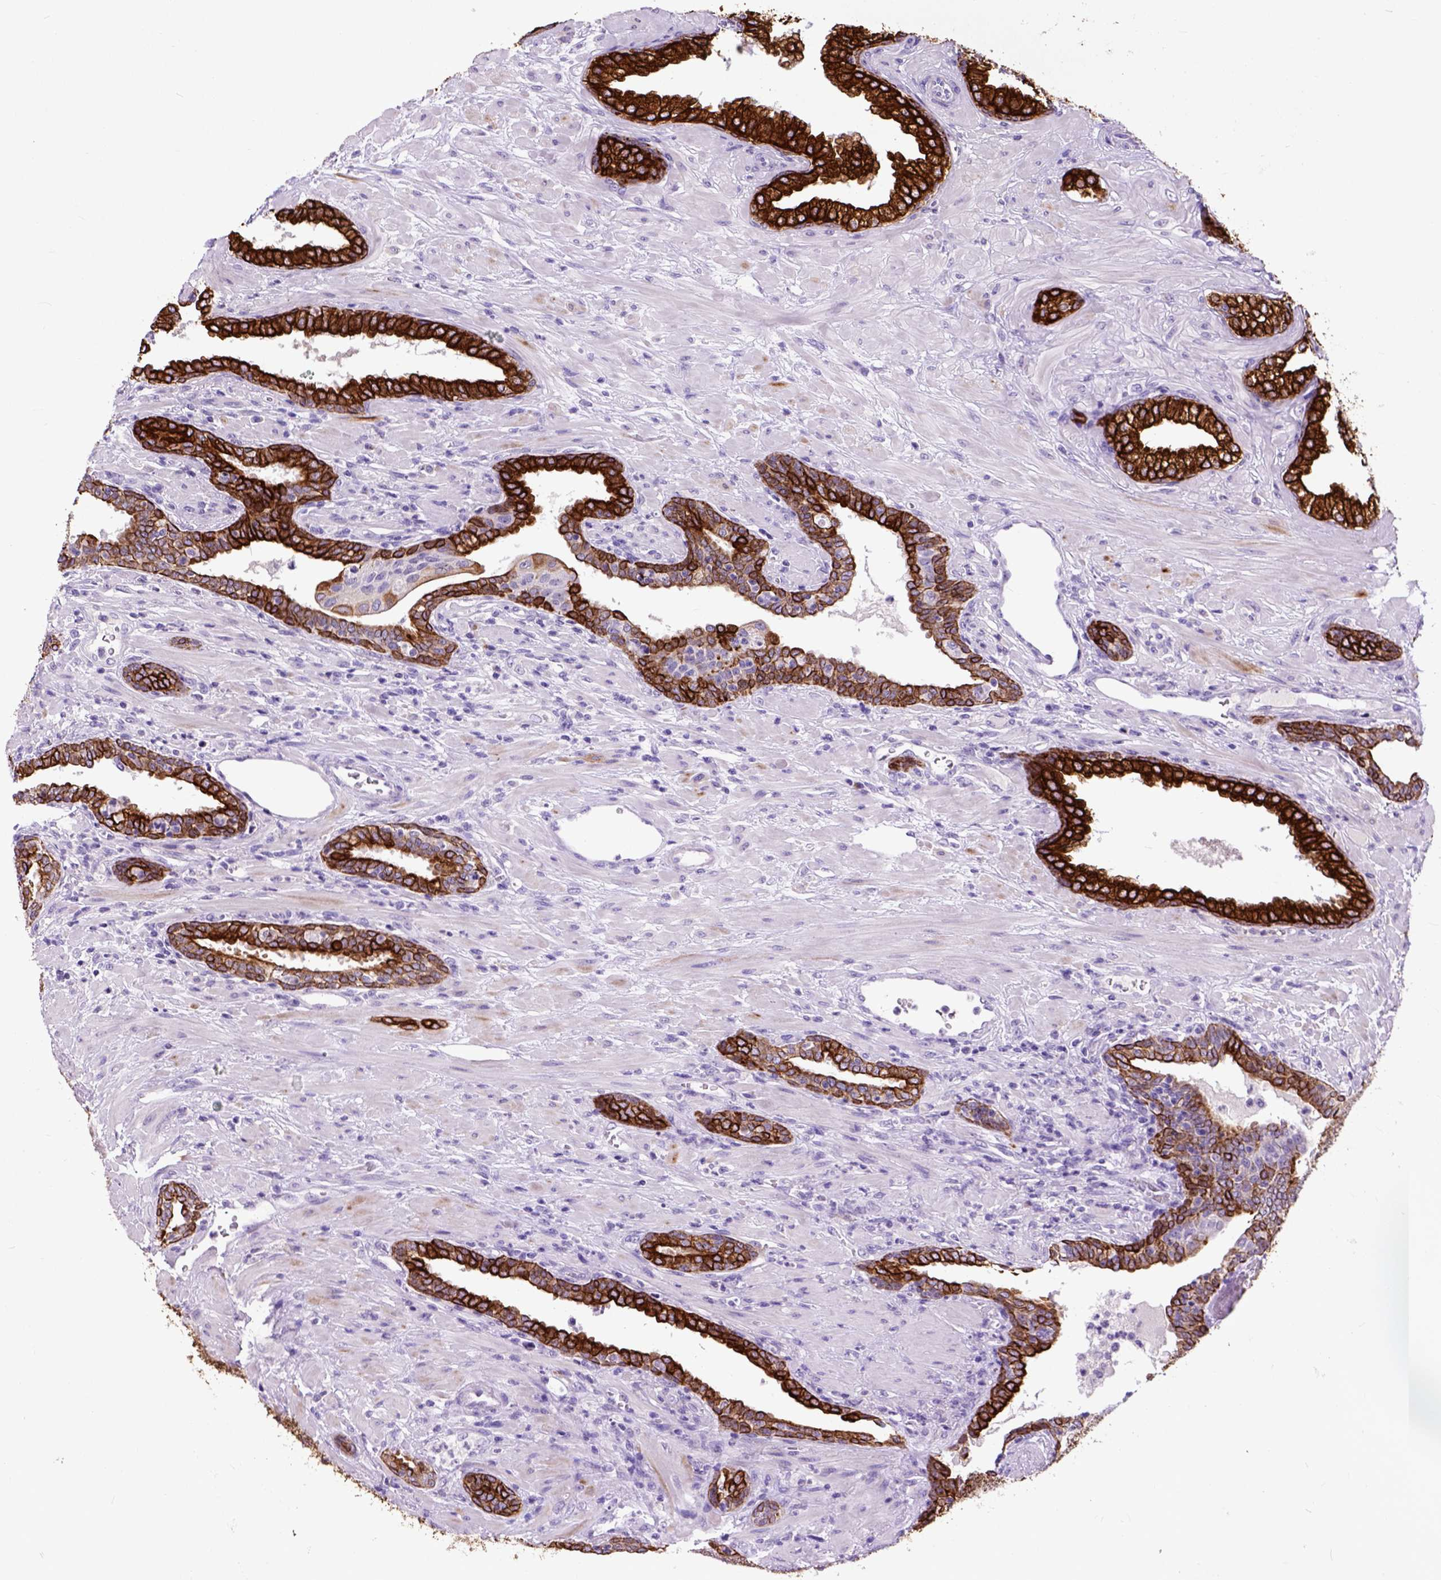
{"staining": {"intensity": "strong", "quantity": ">75%", "location": "cytoplasmic/membranous"}, "tissue": "prostate cancer", "cell_type": "Tumor cells", "image_type": "cancer", "snomed": [{"axis": "morphology", "description": "Adenocarcinoma, Low grade"}, {"axis": "topography", "description": "Prostate"}], "caption": "Tumor cells display high levels of strong cytoplasmic/membranous expression in about >75% of cells in prostate cancer (adenocarcinoma (low-grade)). The staining was performed using DAB (3,3'-diaminobenzidine), with brown indicating positive protein expression. Nuclei are stained blue with hematoxylin.", "gene": "RAB25", "patient": {"sex": "male", "age": 61}}